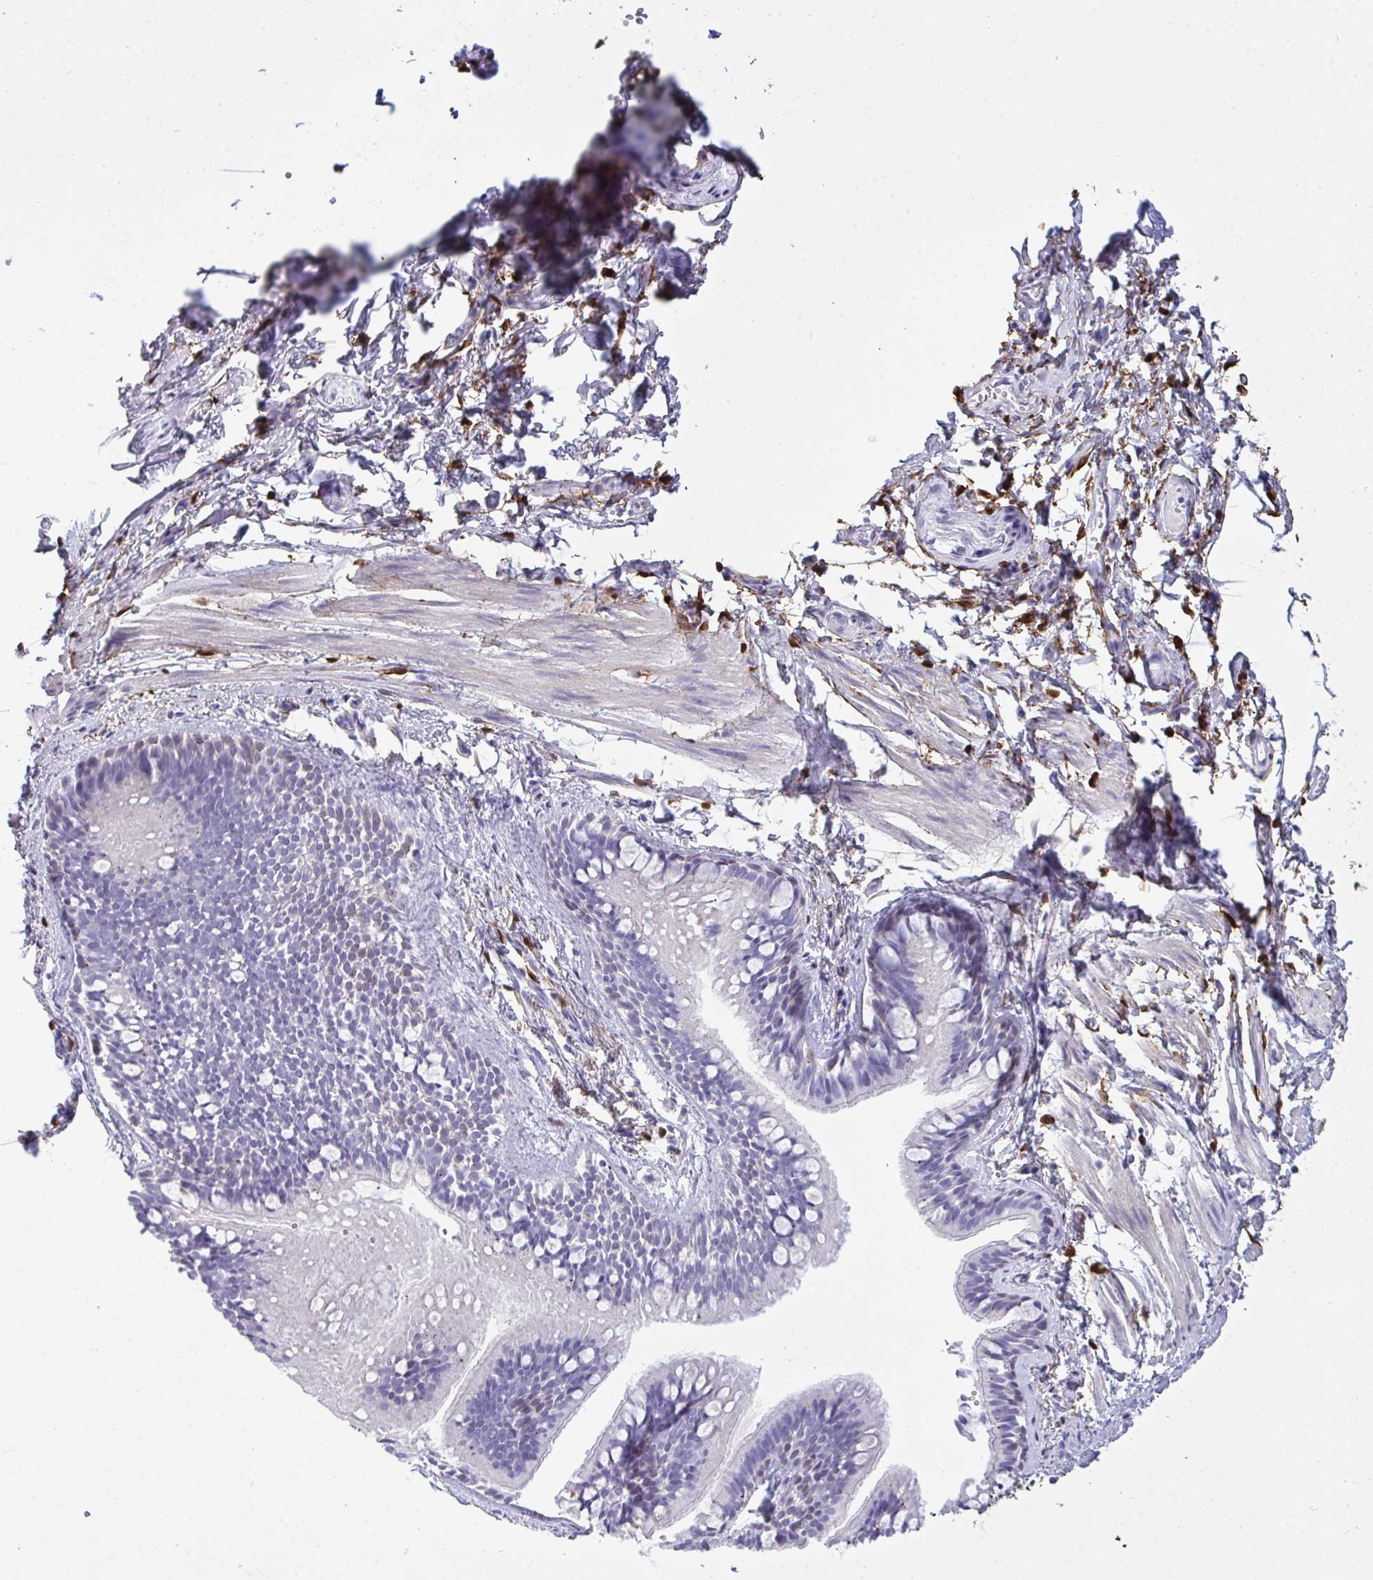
{"staining": {"intensity": "negative", "quantity": "none", "location": "none"}, "tissue": "bronchus", "cell_type": "Respiratory epithelial cells", "image_type": "normal", "snomed": [{"axis": "morphology", "description": "Normal tissue, NOS"}, {"axis": "topography", "description": "Bronchus"}], "caption": "A high-resolution histopathology image shows immunohistochemistry staining of benign bronchus, which reveals no significant expression in respiratory epithelial cells. Nuclei are stained in blue.", "gene": "ARHGAP42", "patient": {"sex": "female", "age": 59}}